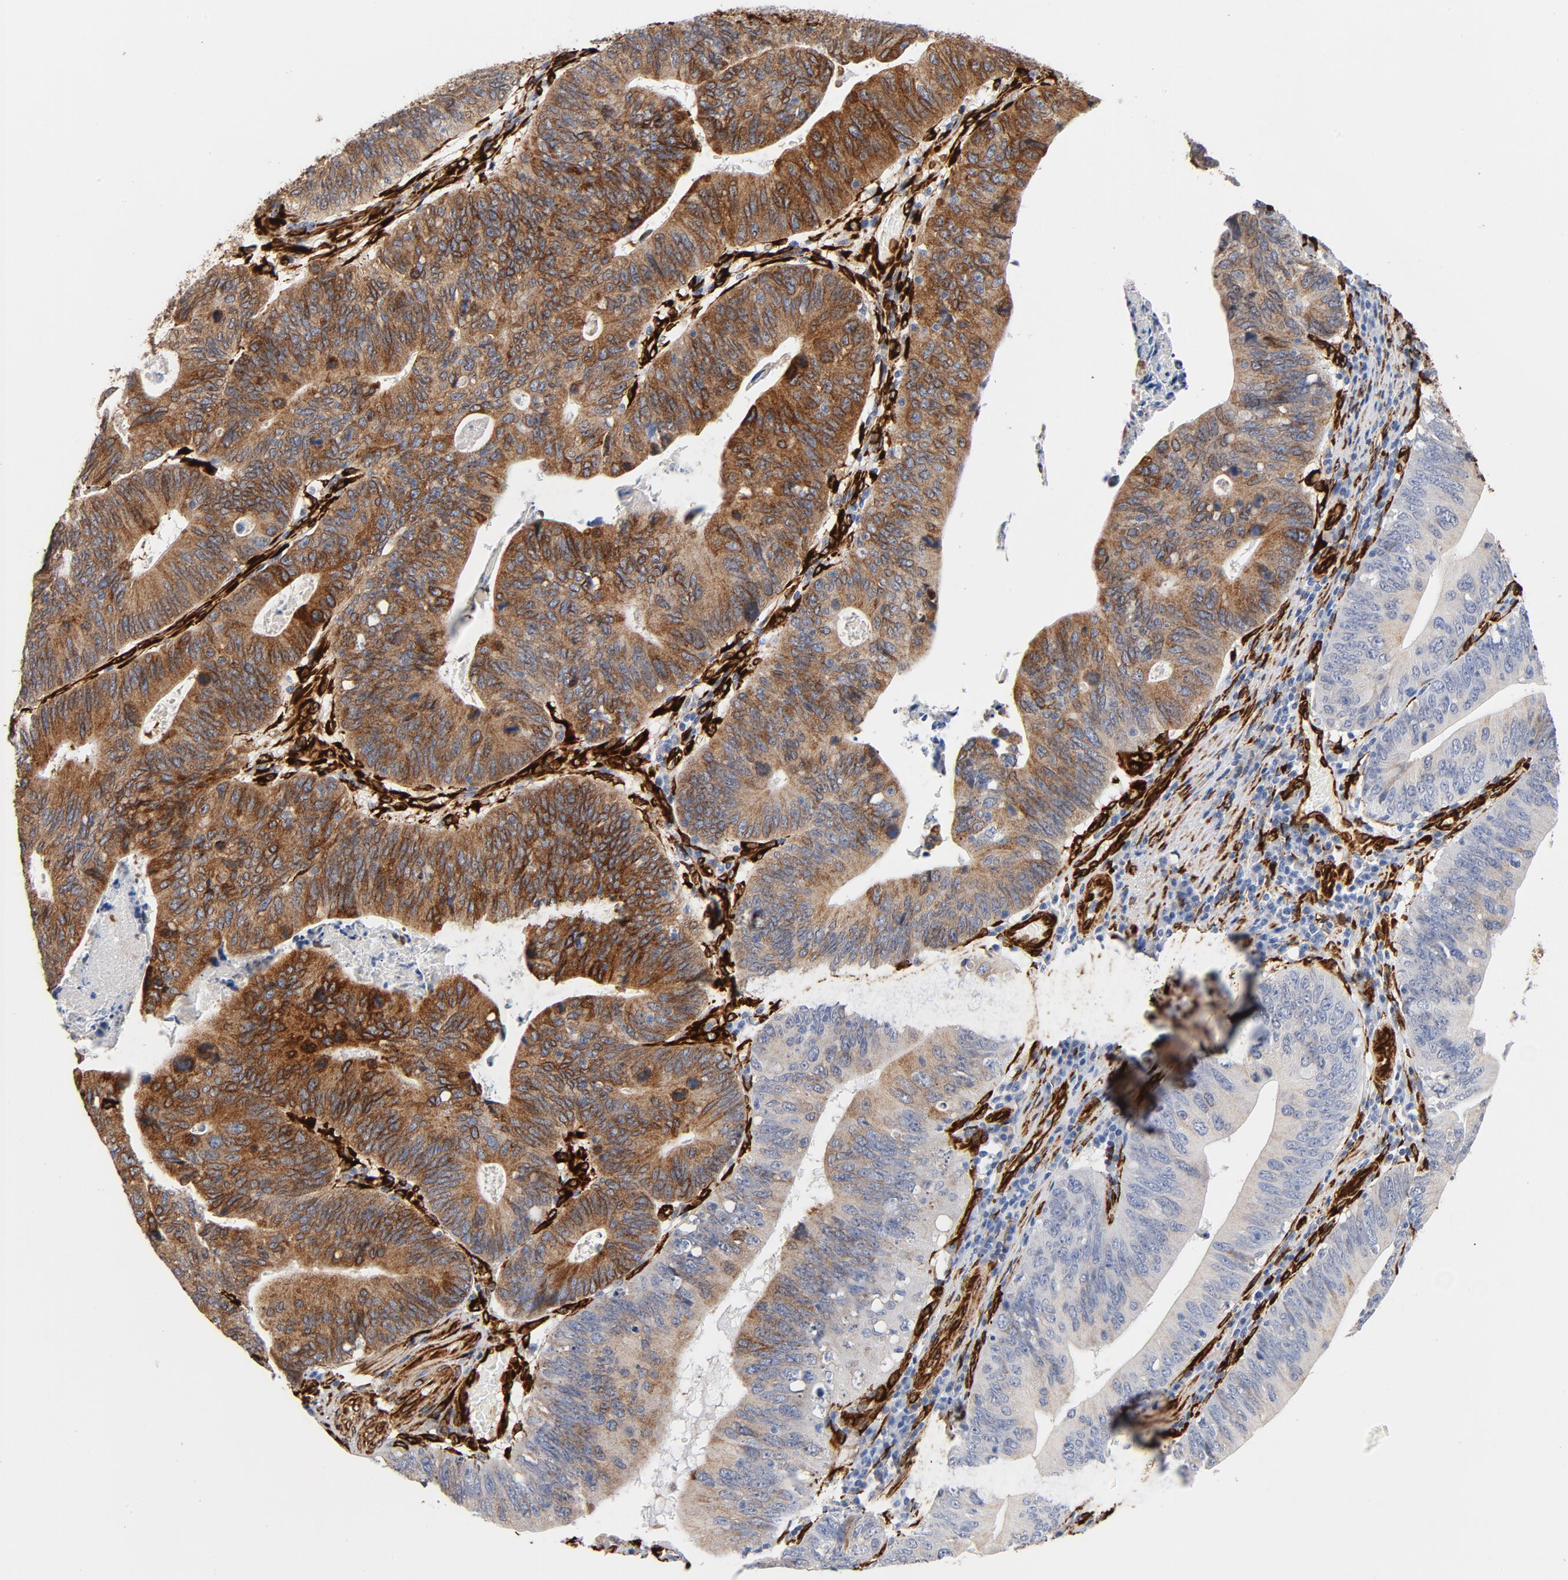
{"staining": {"intensity": "strong", "quantity": ">75%", "location": "cytoplasmic/membranous"}, "tissue": "stomach cancer", "cell_type": "Tumor cells", "image_type": "cancer", "snomed": [{"axis": "morphology", "description": "Adenocarcinoma, NOS"}, {"axis": "topography", "description": "Stomach"}], "caption": "Immunohistochemistry (IHC) image of neoplastic tissue: adenocarcinoma (stomach) stained using IHC shows high levels of strong protein expression localized specifically in the cytoplasmic/membranous of tumor cells, appearing as a cytoplasmic/membranous brown color.", "gene": "SERPINH1", "patient": {"sex": "male", "age": 59}}